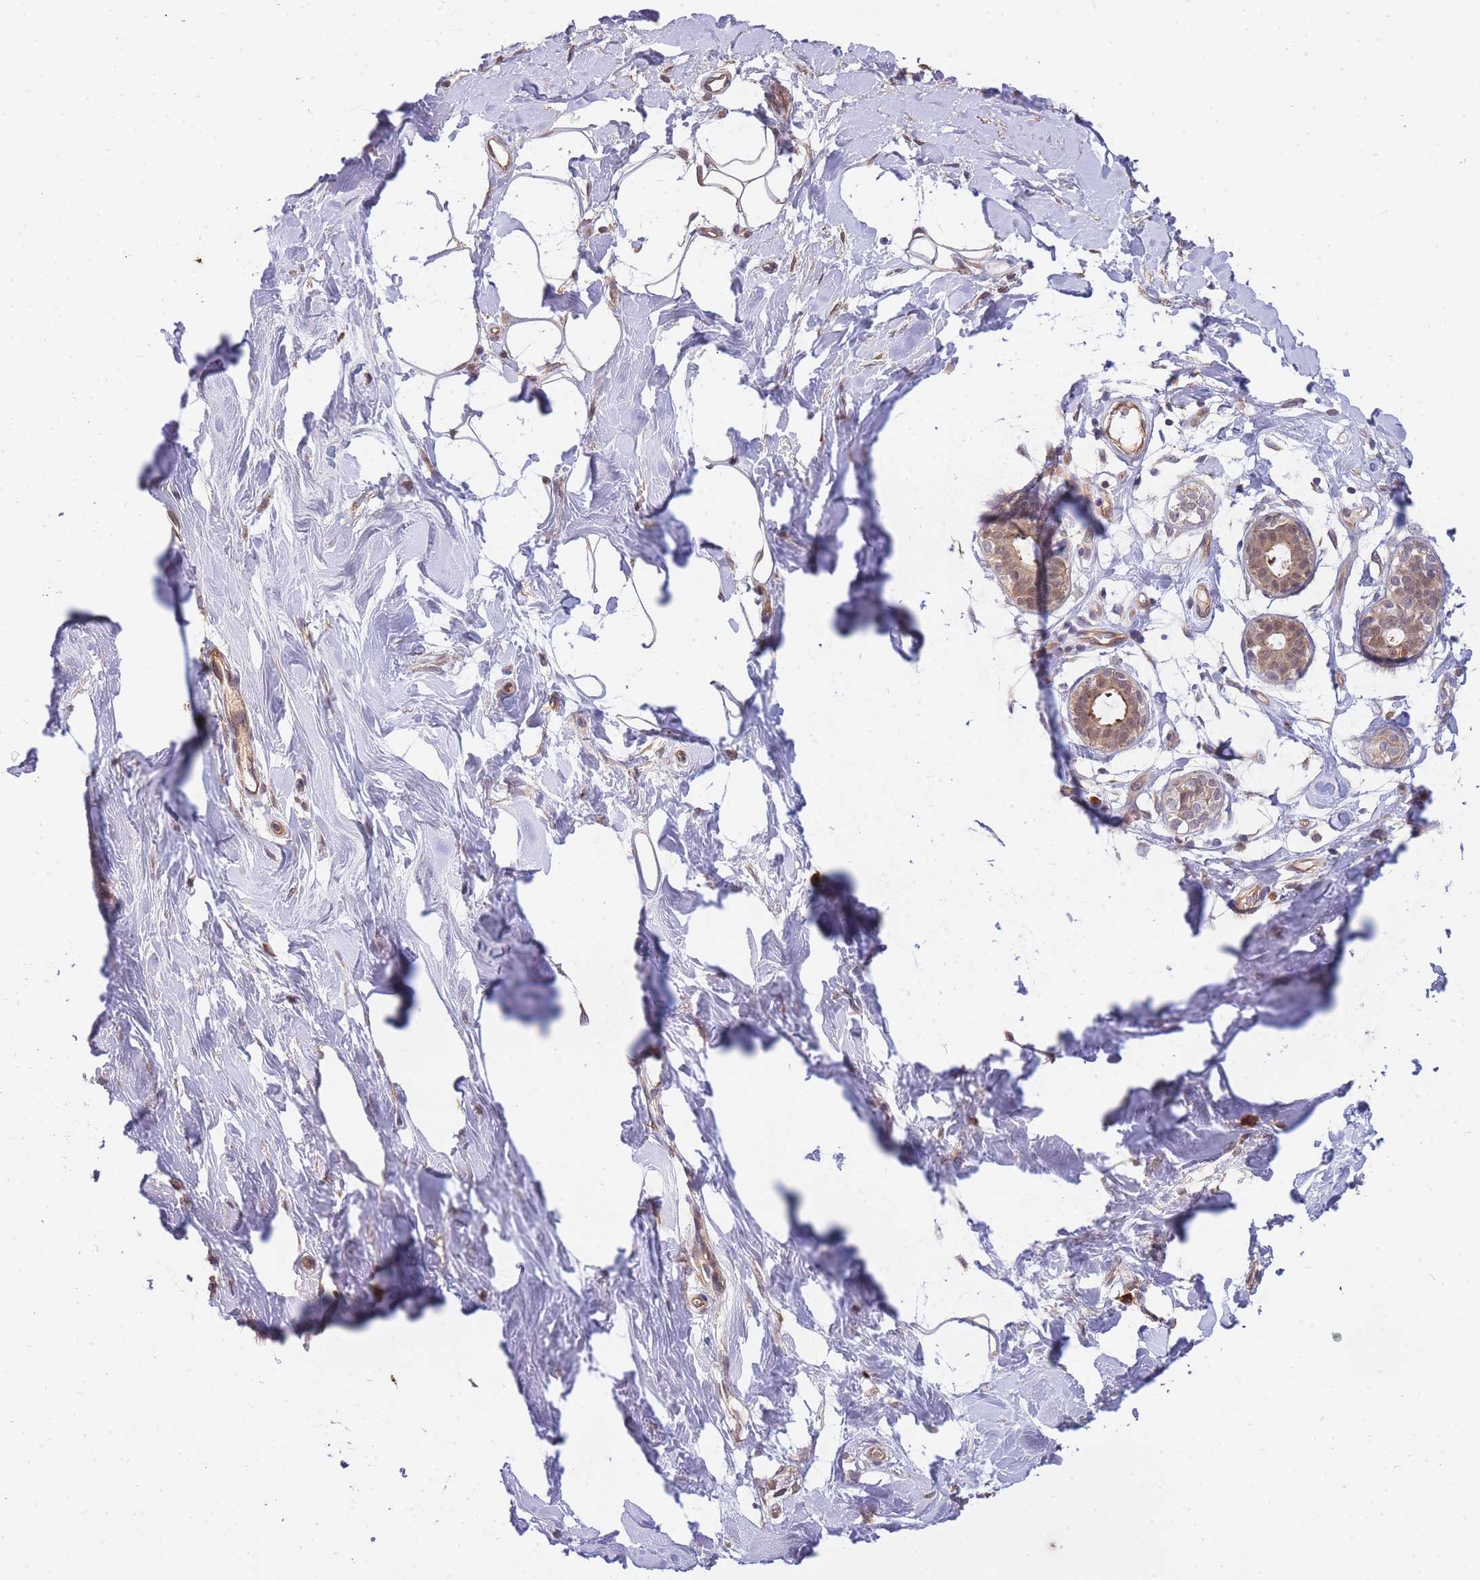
{"staining": {"intensity": "negative", "quantity": "none", "location": "none"}, "tissue": "adipose tissue", "cell_type": "Adipocytes", "image_type": "normal", "snomed": [{"axis": "morphology", "description": "Normal tissue, NOS"}, {"axis": "topography", "description": "Breast"}], "caption": "There is no significant staining in adipocytes of adipose tissue.", "gene": "SMC6", "patient": {"sex": "female", "age": 26}}